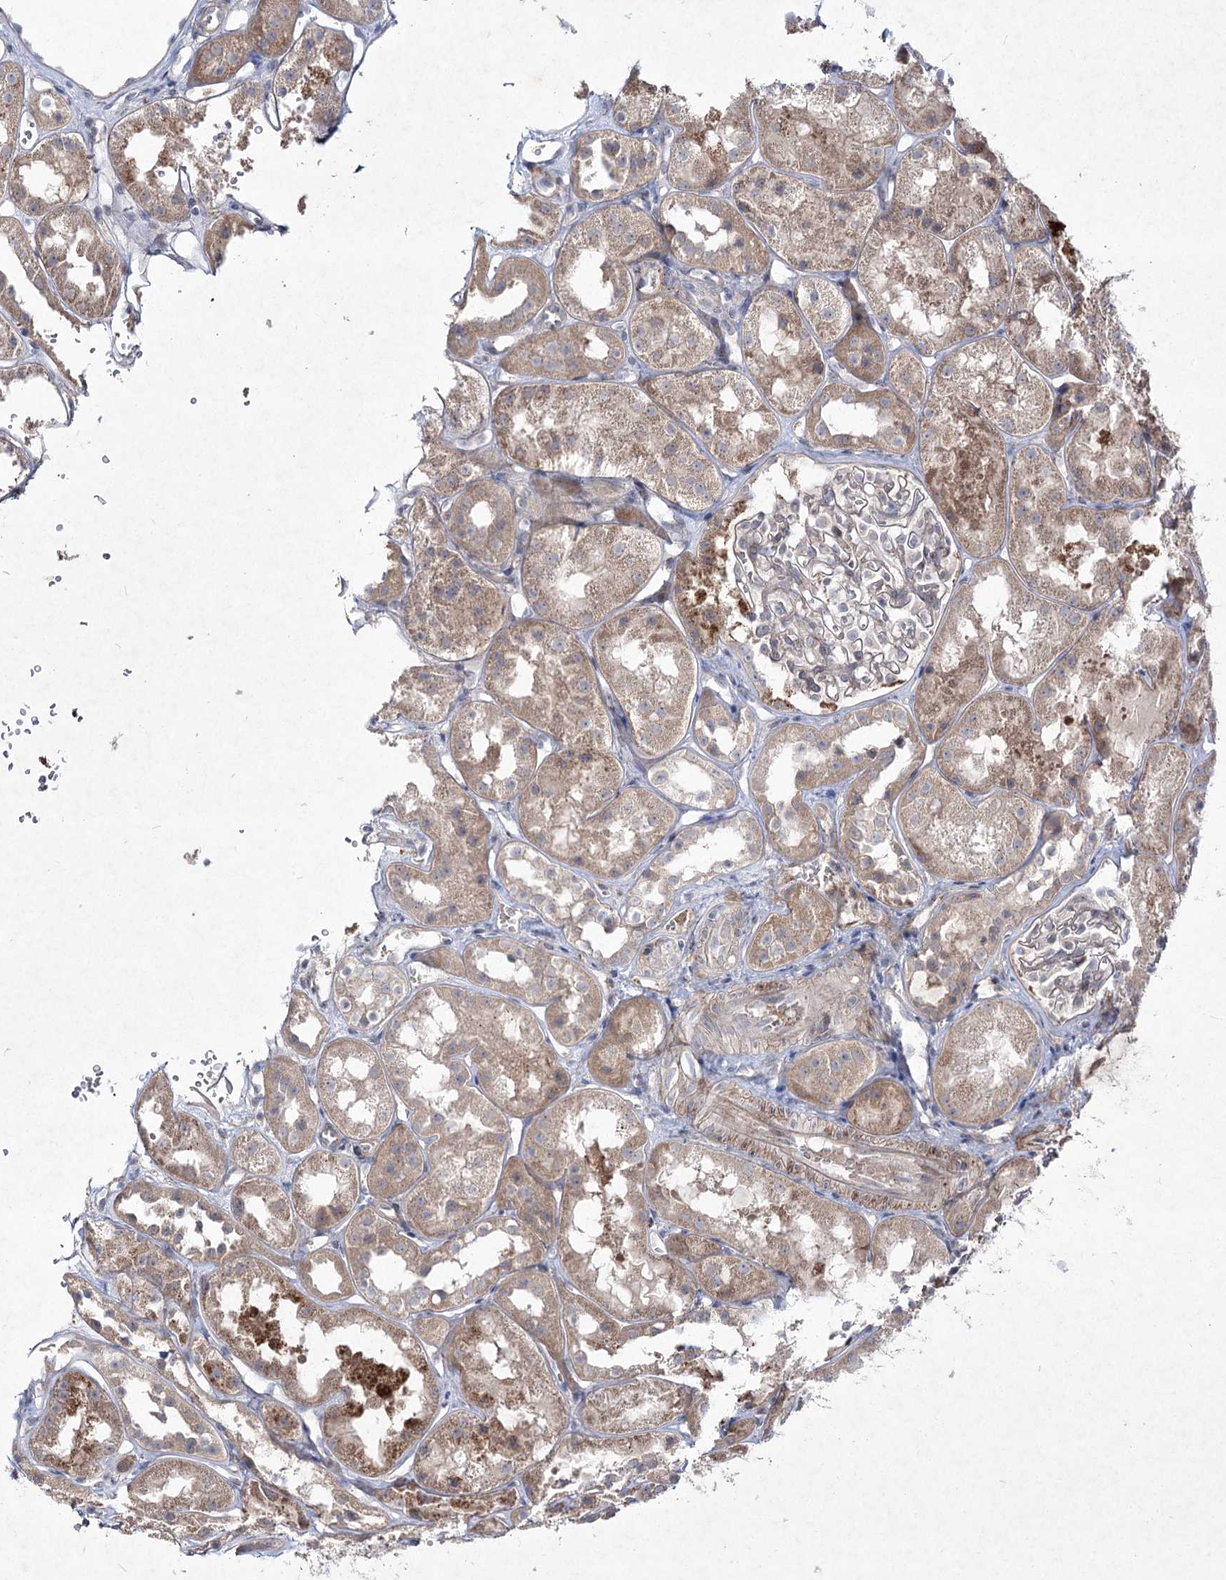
{"staining": {"intensity": "negative", "quantity": "none", "location": "none"}, "tissue": "kidney", "cell_type": "Cells in glomeruli", "image_type": "normal", "snomed": [{"axis": "morphology", "description": "Normal tissue, NOS"}, {"axis": "topography", "description": "Kidney"}], "caption": "There is no significant positivity in cells in glomeruli of kidney. (DAB IHC with hematoxylin counter stain).", "gene": "CIB2", "patient": {"sex": "male", "age": 16}}